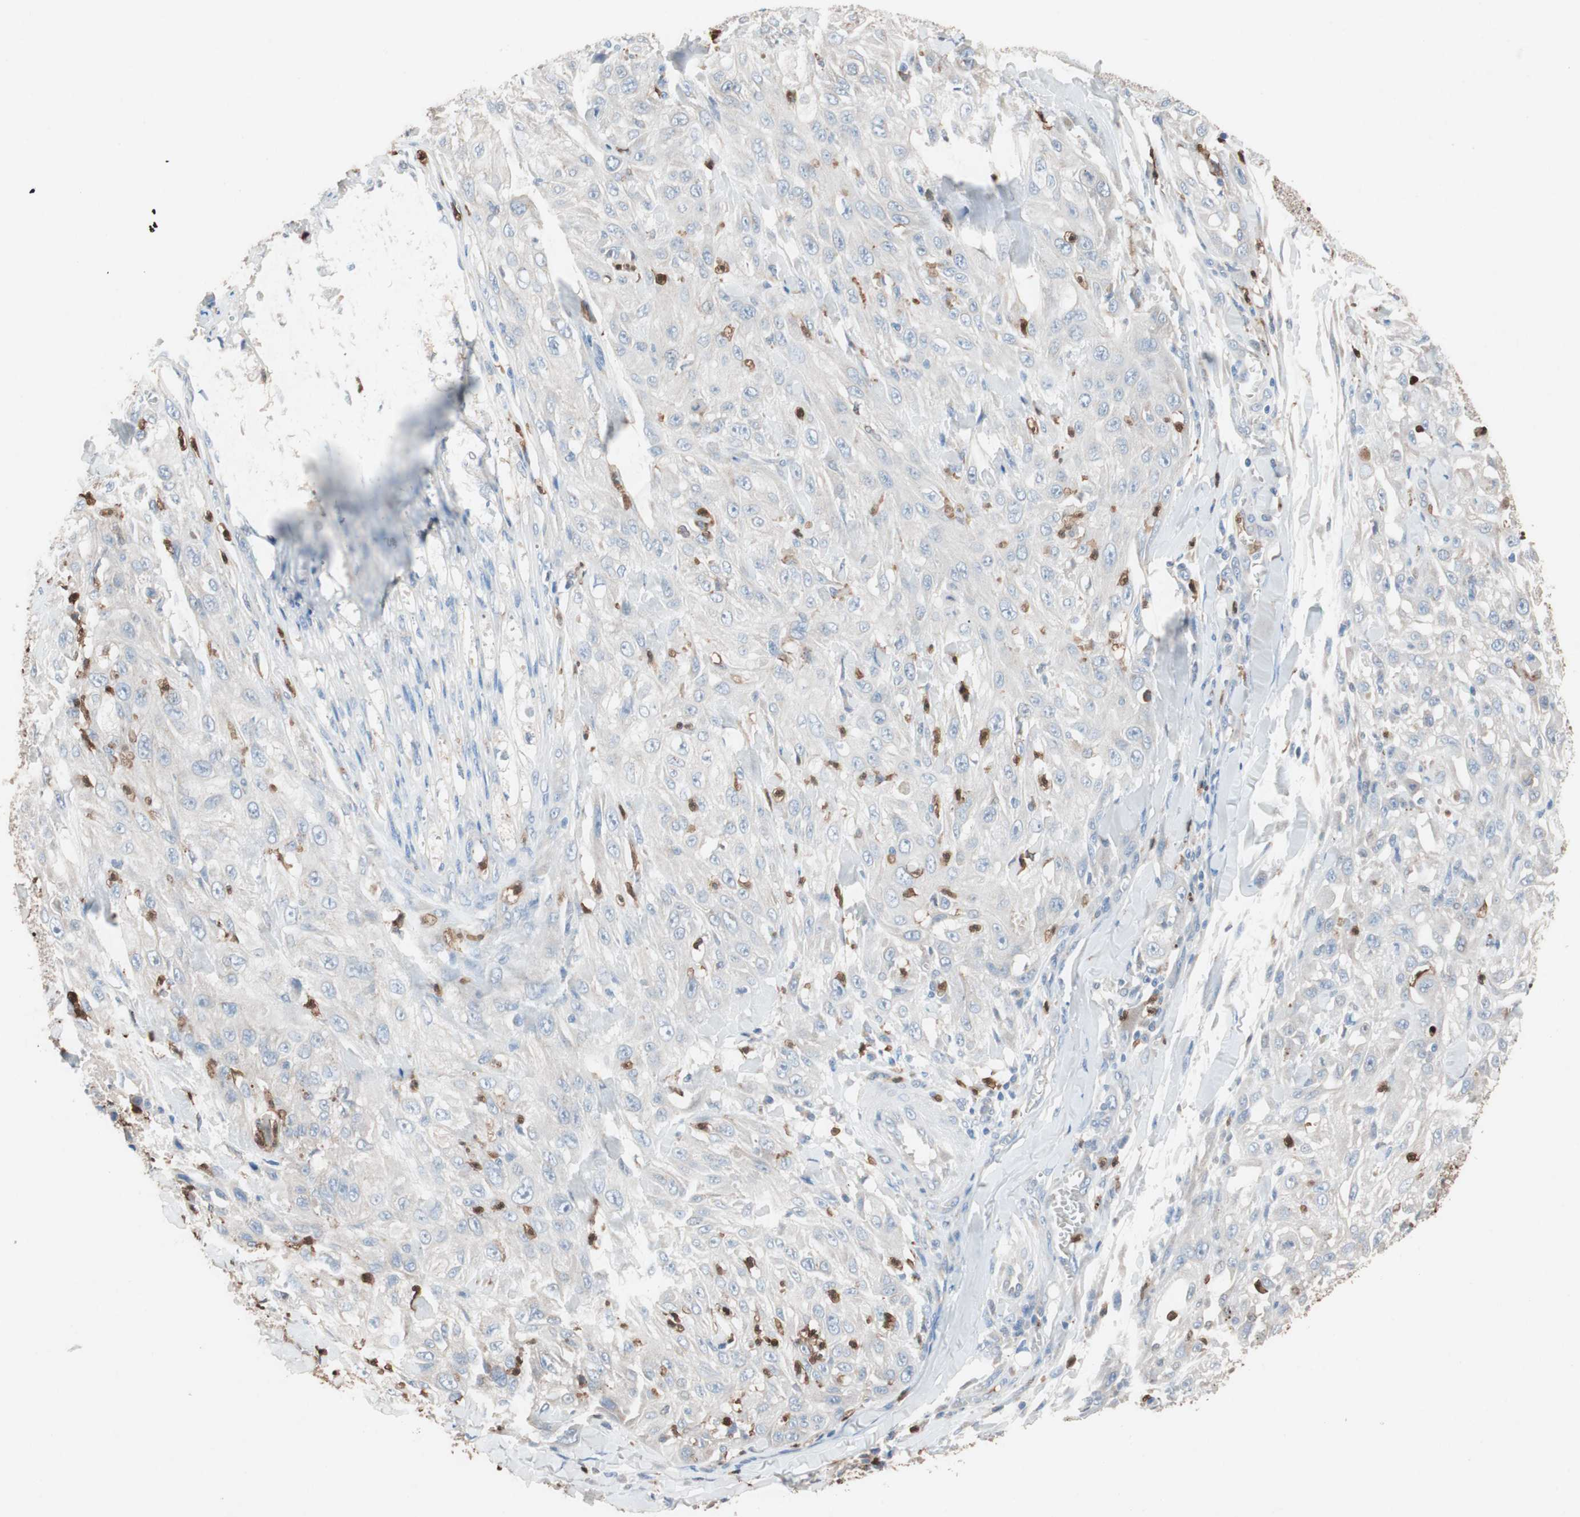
{"staining": {"intensity": "negative", "quantity": "none", "location": "none"}, "tissue": "skin cancer", "cell_type": "Tumor cells", "image_type": "cancer", "snomed": [{"axis": "morphology", "description": "Squamous cell carcinoma, NOS"}, {"axis": "morphology", "description": "Squamous cell carcinoma, metastatic, NOS"}, {"axis": "topography", "description": "Skin"}, {"axis": "topography", "description": "Lymph node"}], "caption": "Tumor cells are negative for protein expression in human metastatic squamous cell carcinoma (skin).", "gene": "CLEC4D", "patient": {"sex": "male", "age": 75}}